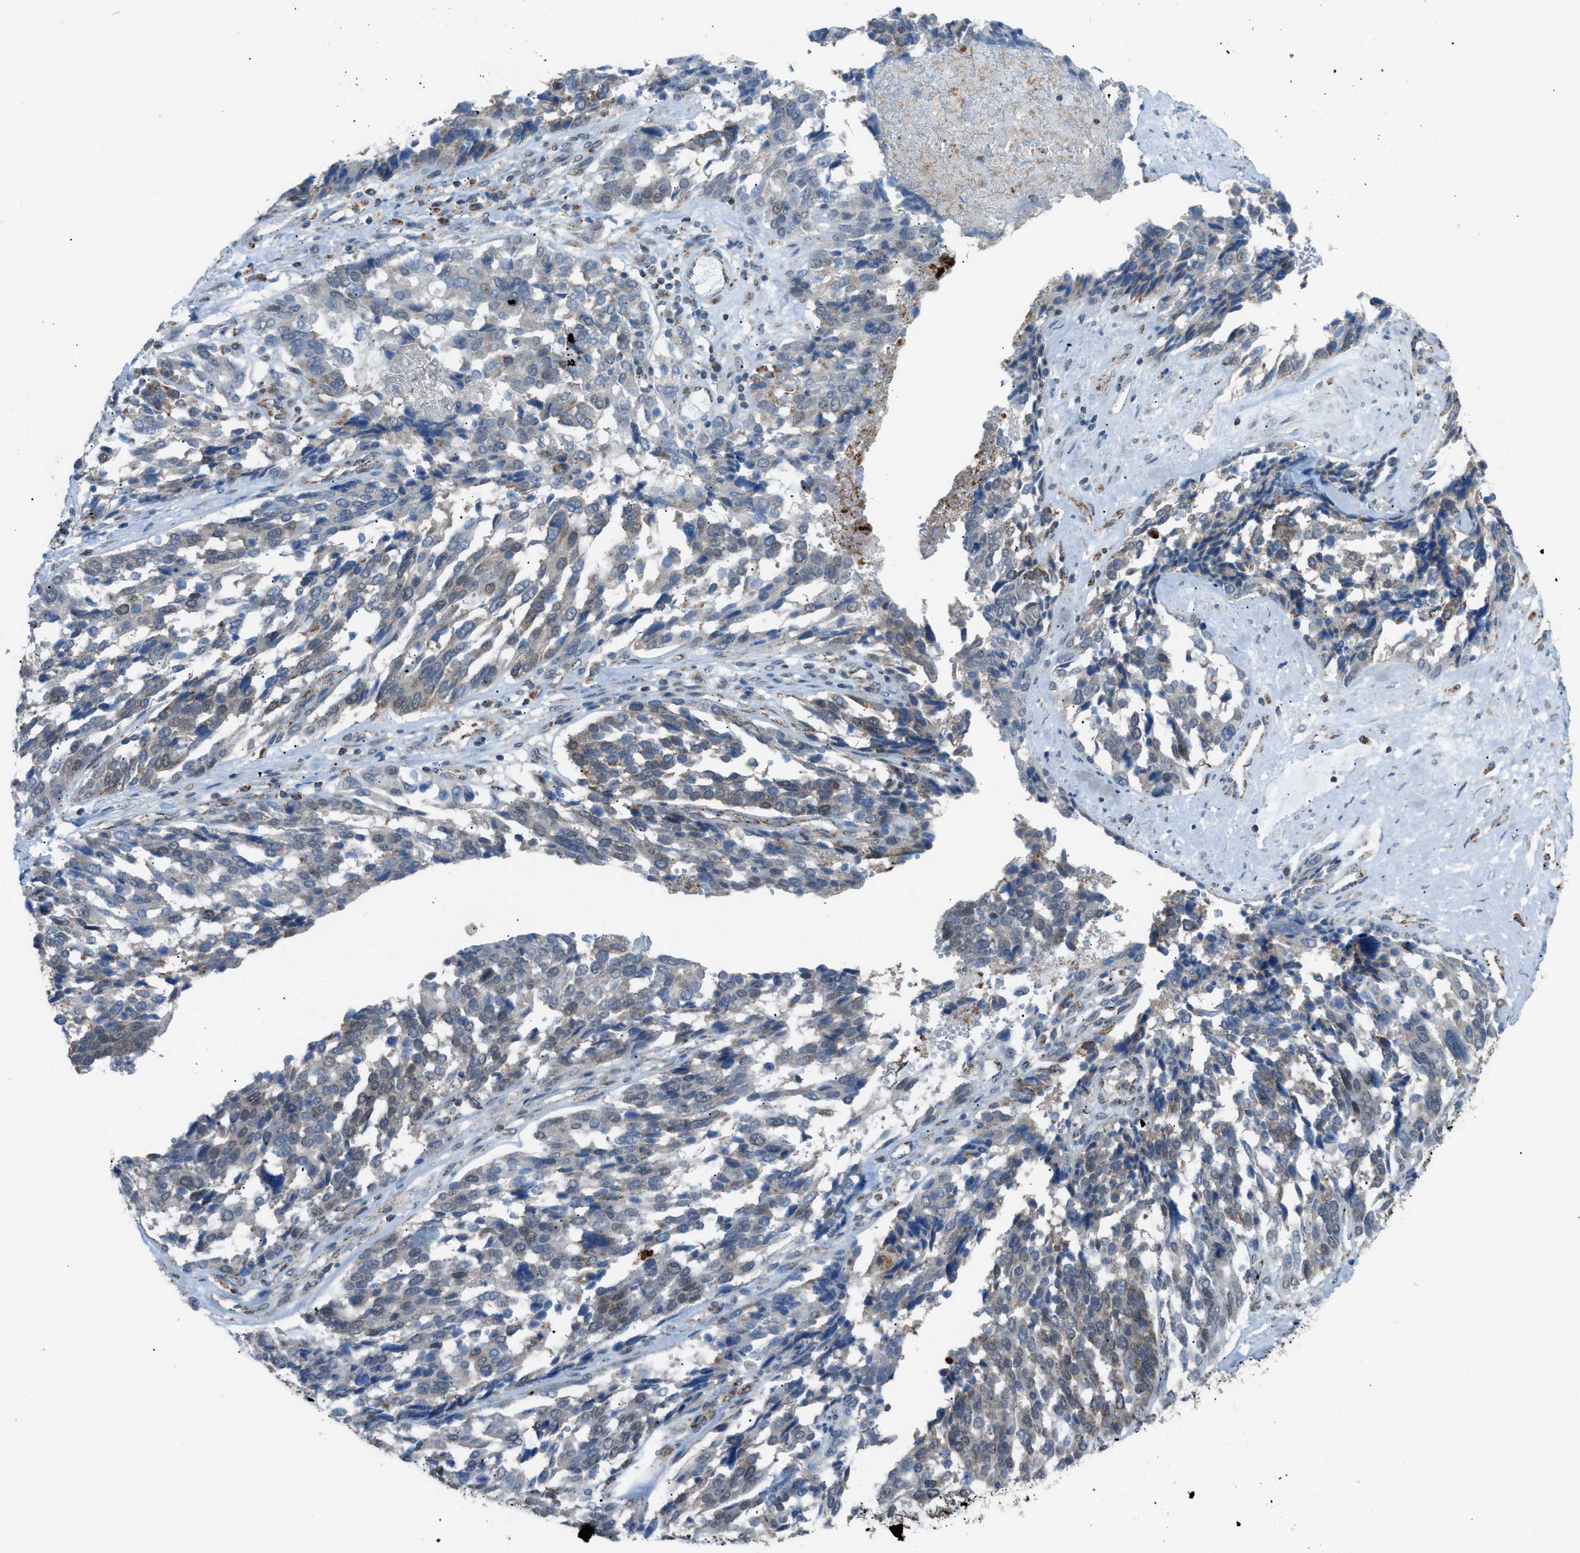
{"staining": {"intensity": "weak", "quantity": "<25%", "location": "cytoplasmic/membranous,nuclear"}, "tissue": "ovarian cancer", "cell_type": "Tumor cells", "image_type": "cancer", "snomed": [{"axis": "morphology", "description": "Cystadenocarcinoma, serous, NOS"}, {"axis": "topography", "description": "Ovary"}], "caption": "Immunohistochemistry (IHC) photomicrograph of neoplastic tissue: human ovarian cancer (serous cystadenocarcinoma) stained with DAB (3,3'-diaminobenzidine) shows no significant protein expression in tumor cells.", "gene": "SRM", "patient": {"sex": "female", "age": 44}}